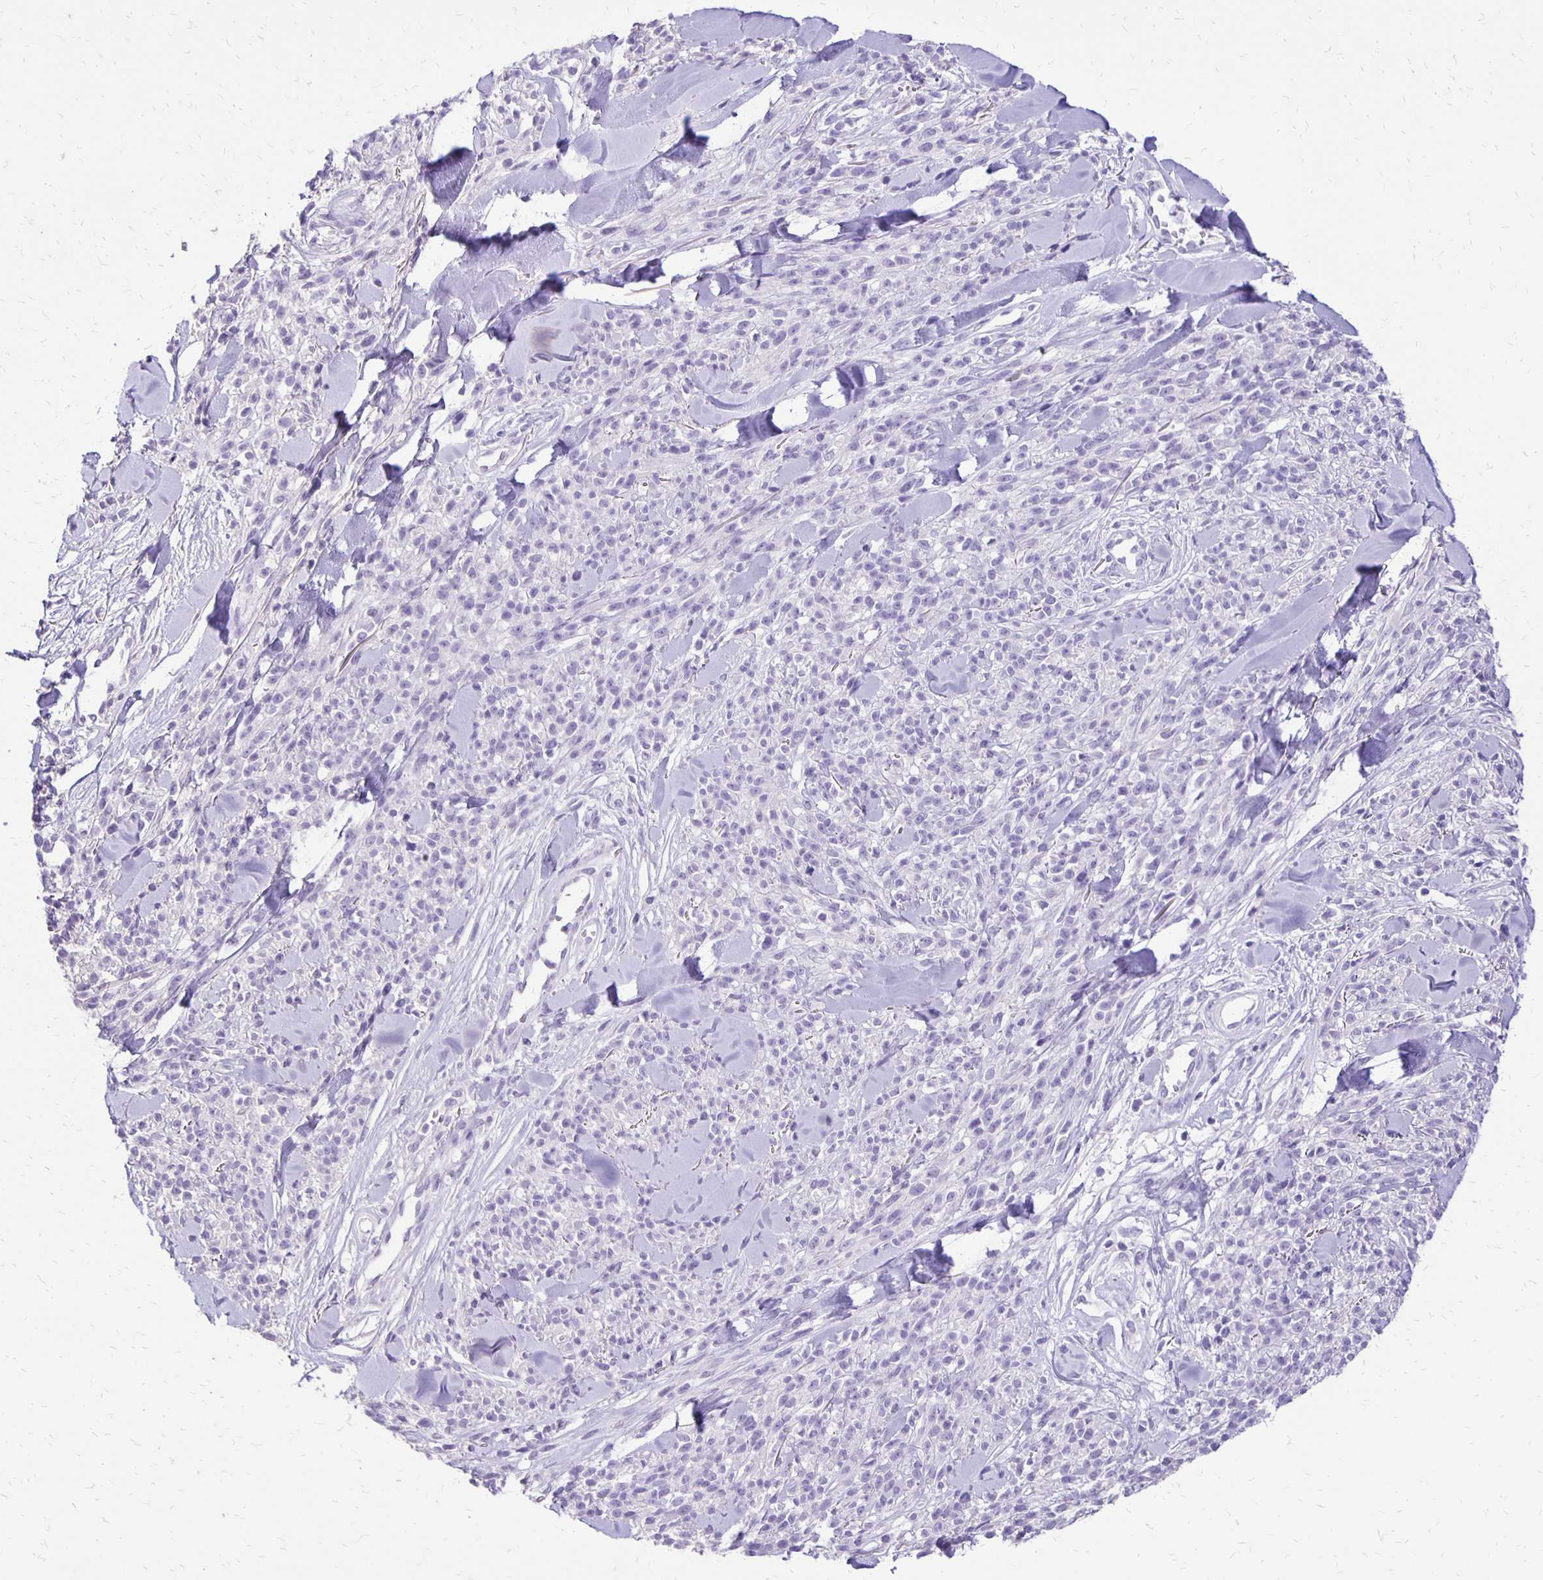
{"staining": {"intensity": "negative", "quantity": "none", "location": "none"}, "tissue": "melanoma", "cell_type": "Tumor cells", "image_type": "cancer", "snomed": [{"axis": "morphology", "description": "Malignant melanoma, NOS"}, {"axis": "topography", "description": "Skin"}, {"axis": "topography", "description": "Skin of trunk"}], "caption": "A high-resolution histopathology image shows IHC staining of malignant melanoma, which exhibits no significant positivity in tumor cells.", "gene": "ANKRD45", "patient": {"sex": "male", "age": 74}}